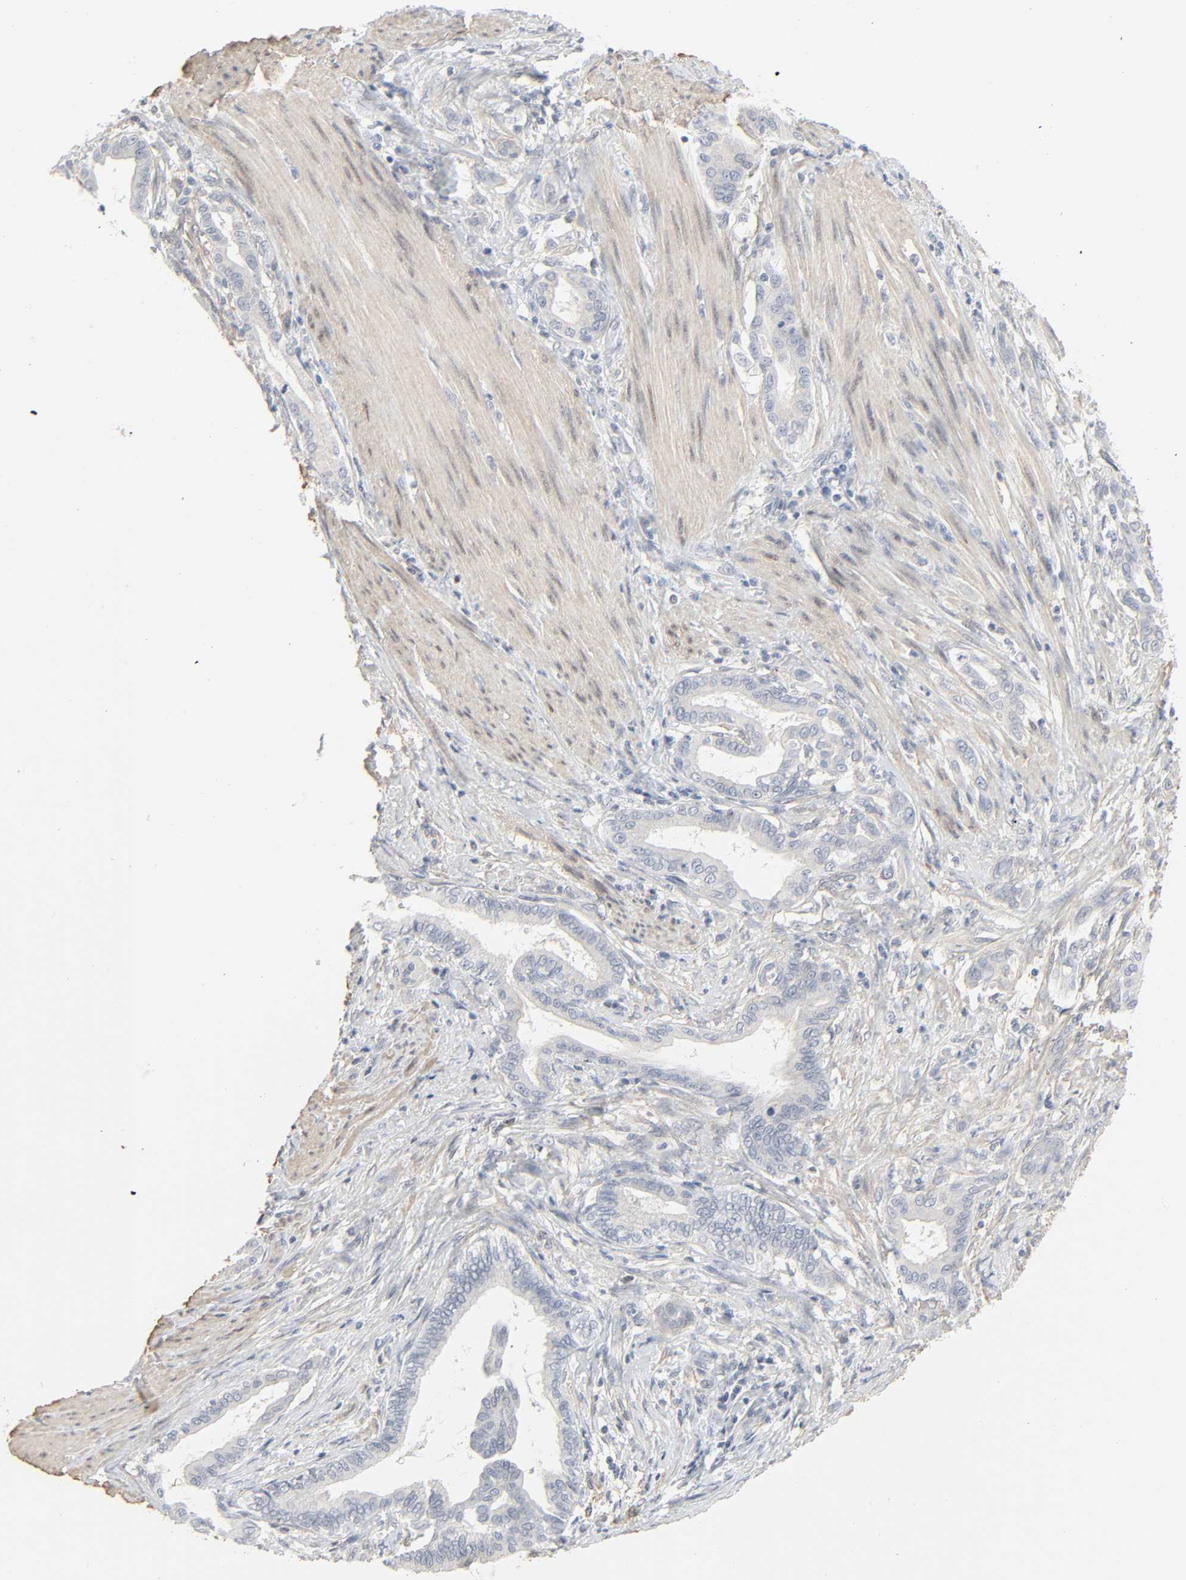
{"staining": {"intensity": "negative", "quantity": "none", "location": "none"}, "tissue": "pancreatic cancer", "cell_type": "Tumor cells", "image_type": "cancer", "snomed": [{"axis": "morphology", "description": "Adenocarcinoma, NOS"}, {"axis": "topography", "description": "Pancreas"}], "caption": "This is an immunohistochemistry (IHC) photomicrograph of human pancreatic cancer. There is no expression in tumor cells.", "gene": "ZBTB16", "patient": {"sex": "female", "age": 64}}